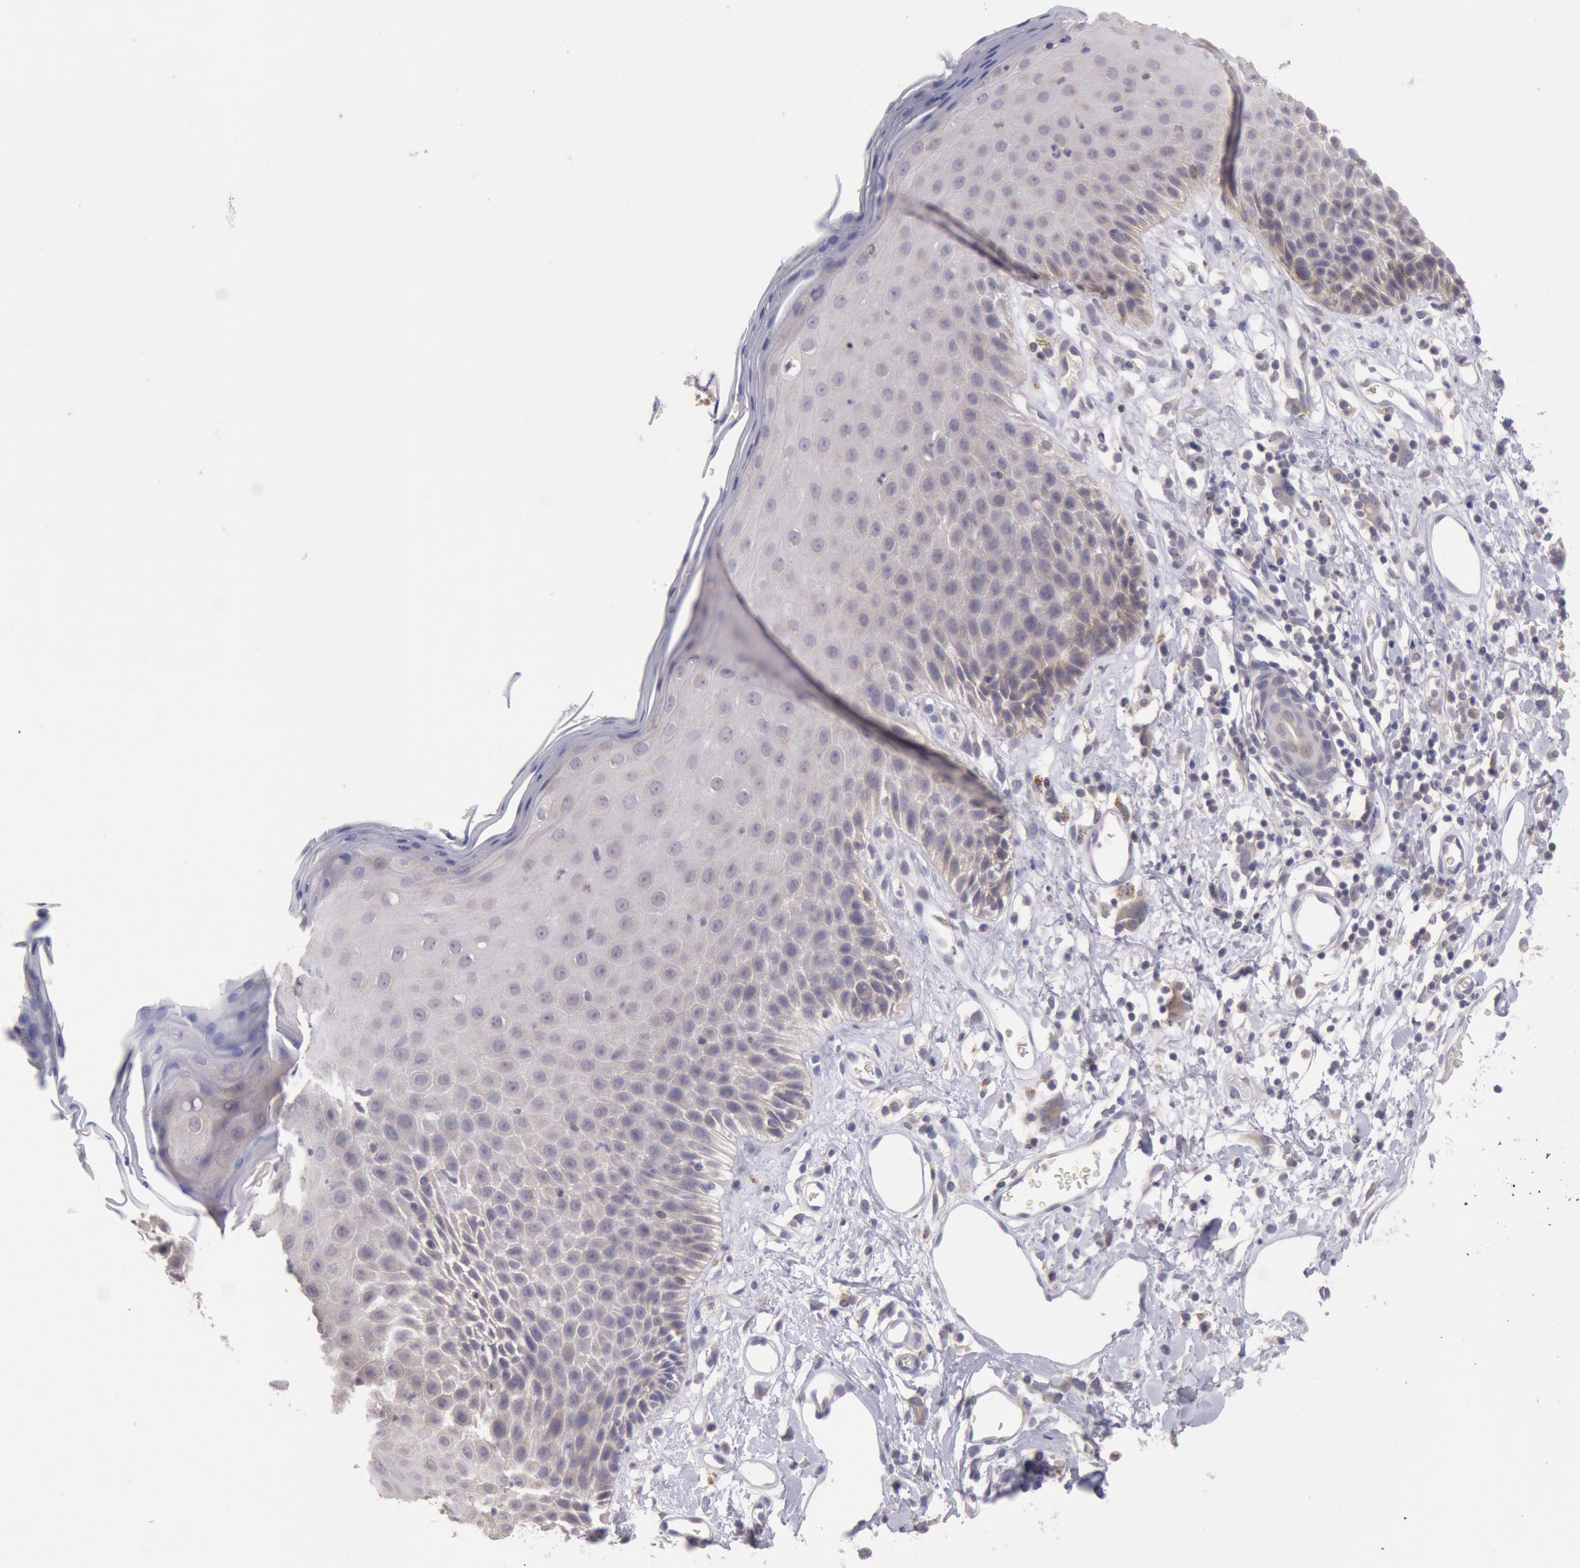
{"staining": {"intensity": "weak", "quantity": "<25%", "location": "cytoplasmic/membranous"}, "tissue": "skin", "cell_type": "Epidermal cells", "image_type": "normal", "snomed": [{"axis": "morphology", "description": "Normal tissue, NOS"}, {"axis": "topography", "description": "Vulva"}, {"axis": "topography", "description": "Peripheral nerve tissue"}], "caption": "Epidermal cells are negative for brown protein staining in benign skin.", "gene": "GAL3ST1", "patient": {"sex": "female", "age": 68}}